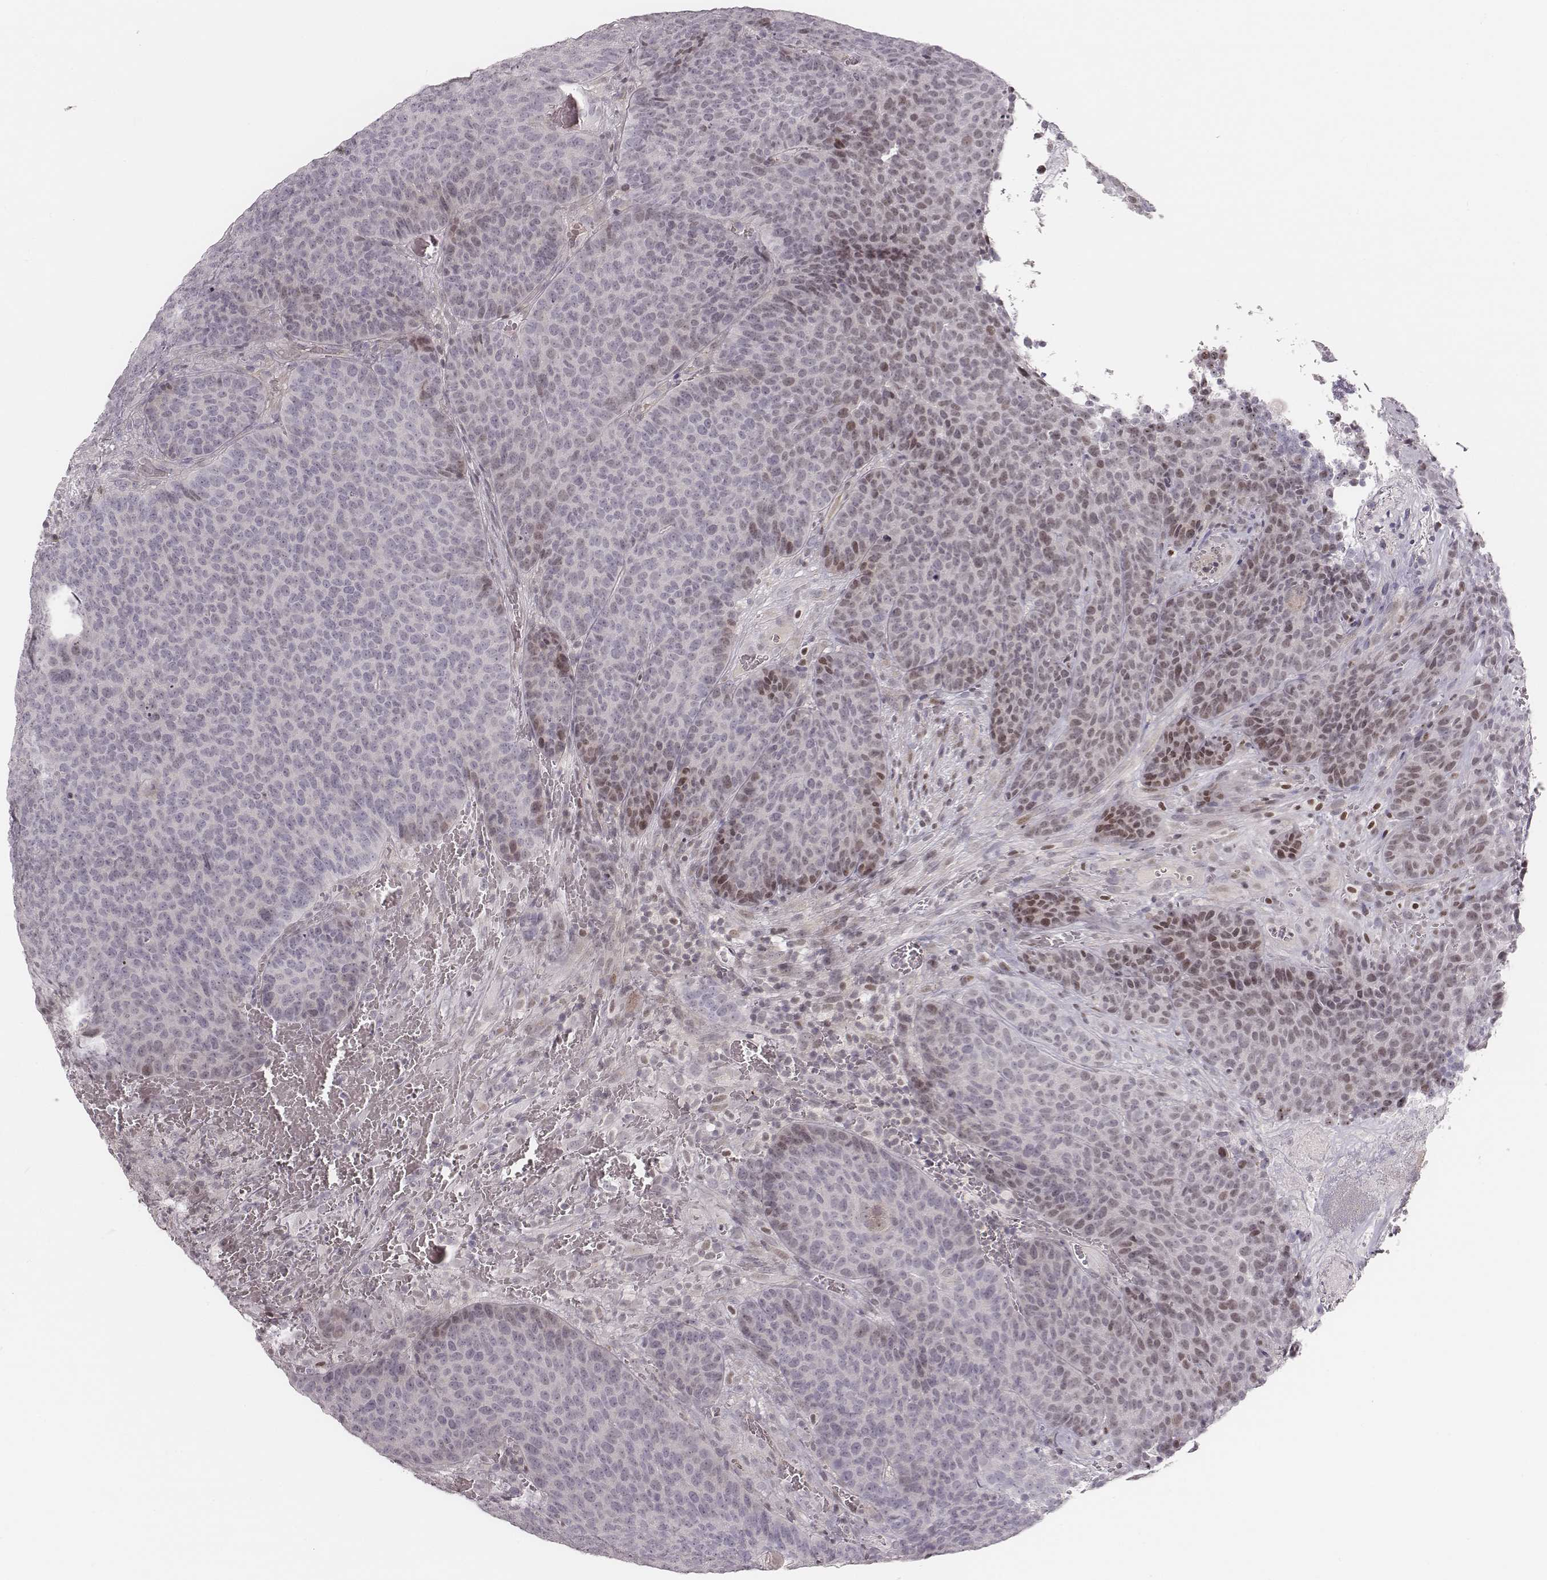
{"staining": {"intensity": "moderate", "quantity": "<25%", "location": "nuclear"}, "tissue": "urothelial cancer", "cell_type": "Tumor cells", "image_type": "cancer", "snomed": [{"axis": "morphology", "description": "Urothelial carcinoma, Low grade"}, {"axis": "topography", "description": "Urinary bladder"}], "caption": "This micrograph reveals immunohistochemistry staining of urothelial carcinoma (low-grade), with low moderate nuclear staining in about <25% of tumor cells.", "gene": "S100Z", "patient": {"sex": "female", "age": 62}}